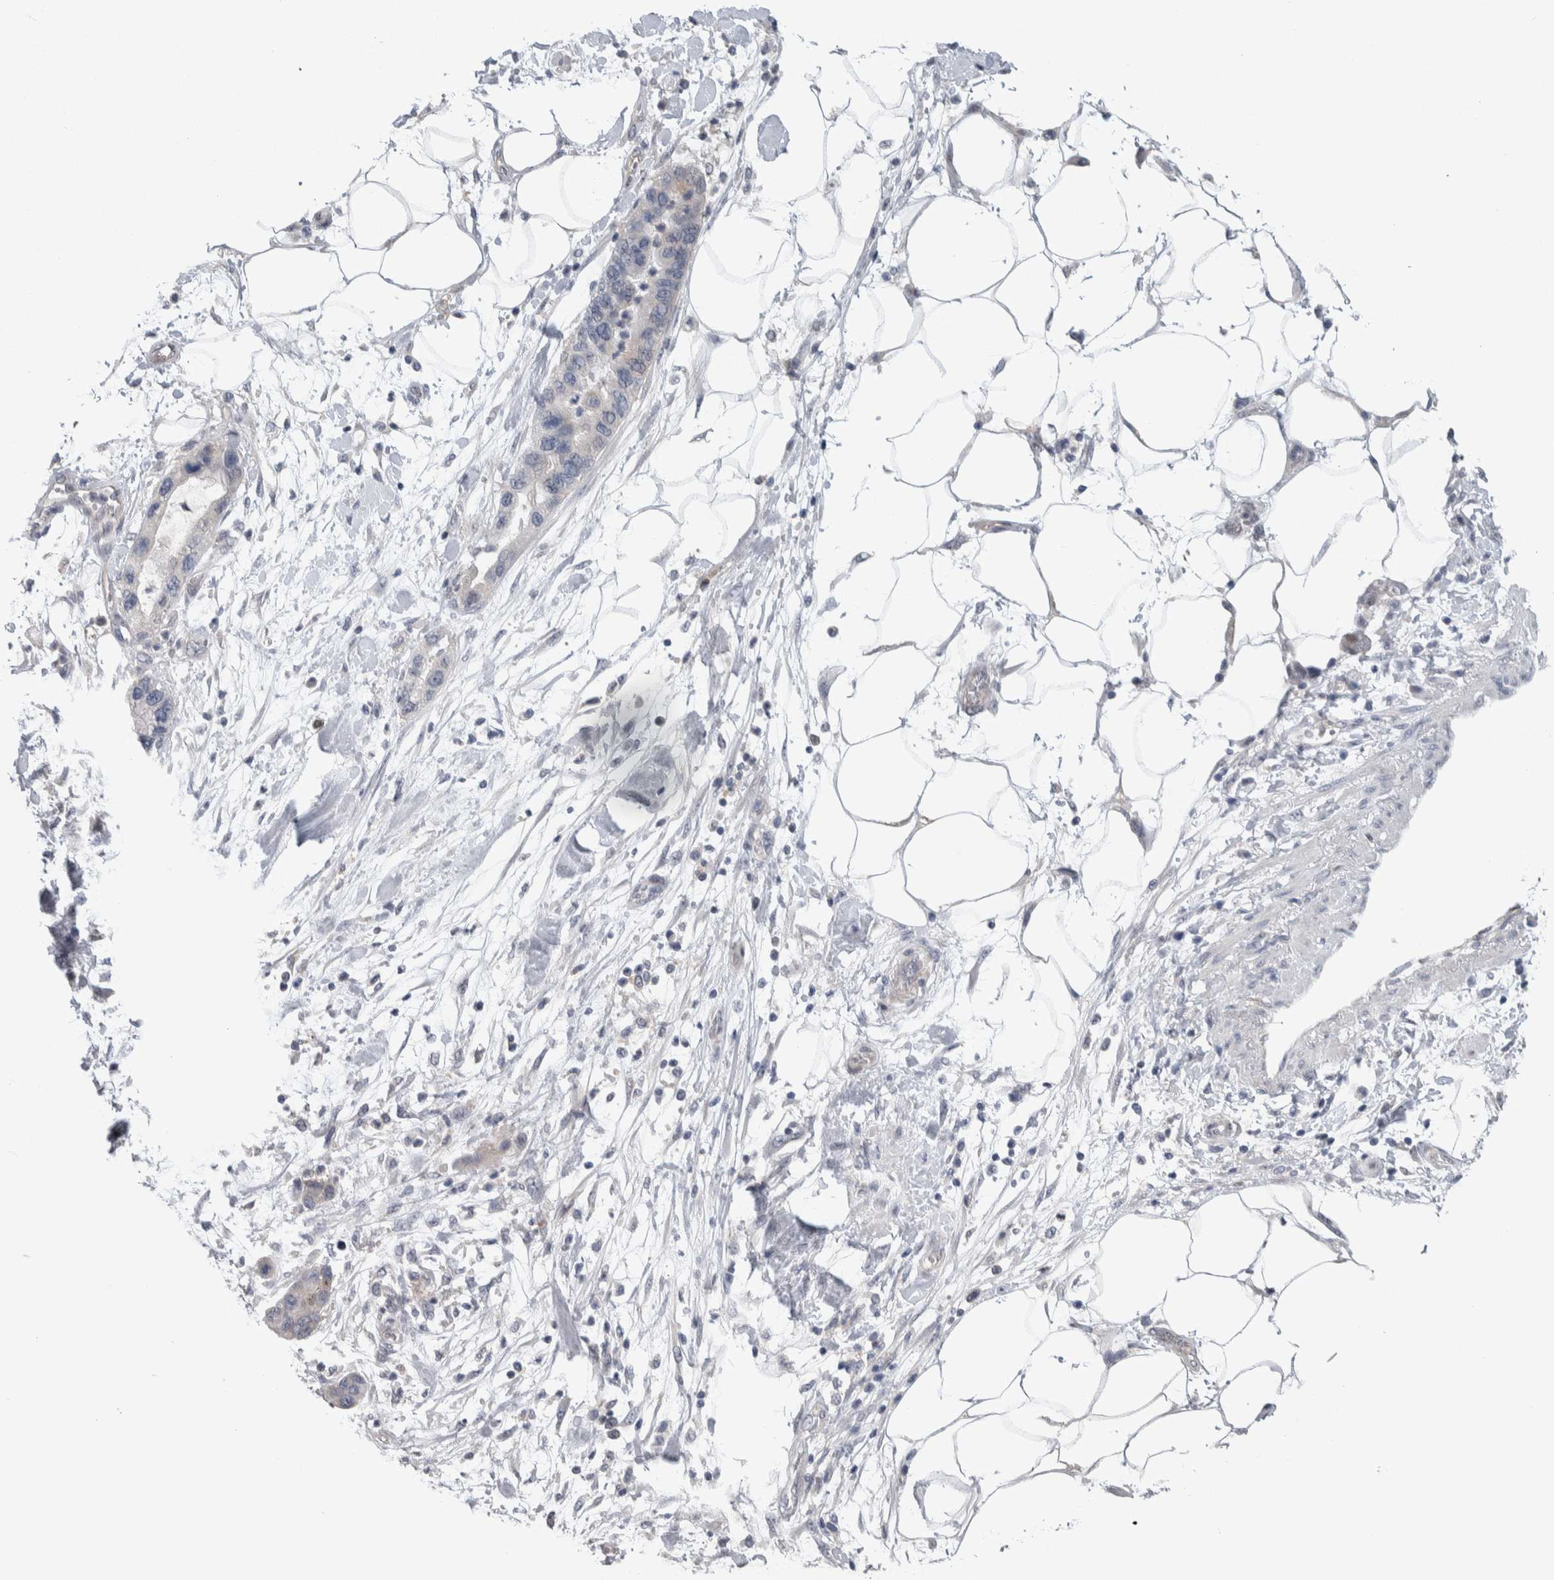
{"staining": {"intensity": "negative", "quantity": "none", "location": "none"}, "tissue": "pancreatic cancer", "cell_type": "Tumor cells", "image_type": "cancer", "snomed": [{"axis": "morphology", "description": "Normal tissue, NOS"}, {"axis": "morphology", "description": "Adenocarcinoma, NOS"}, {"axis": "topography", "description": "Pancreas"}], "caption": "A high-resolution micrograph shows immunohistochemistry (IHC) staining of pancreatic cancer, which demonstrates no significant expression in tumor cells.", "gene": "TAX1BP1", "patient": {"sex": "female", "age": 71}}